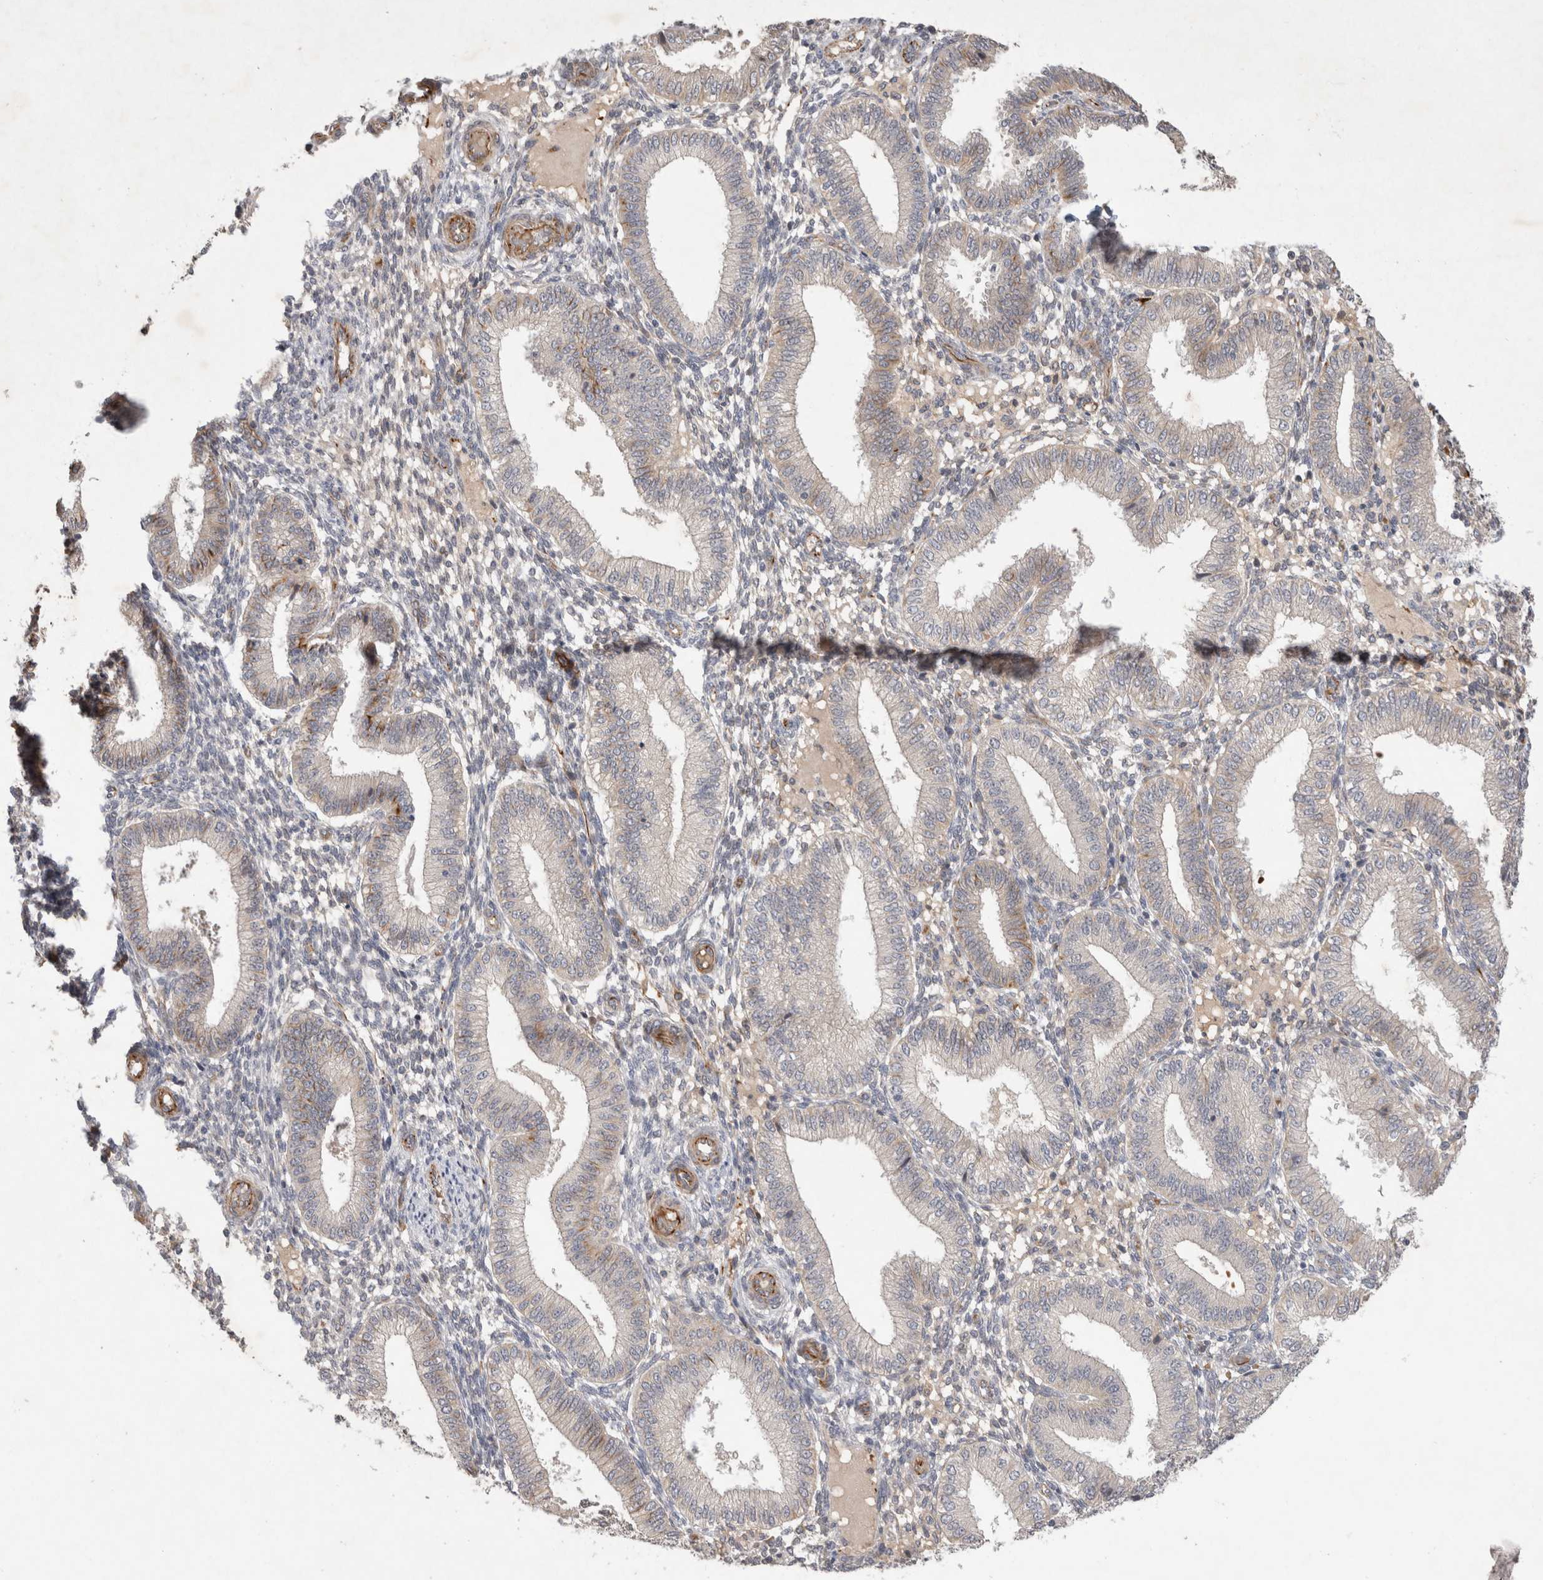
{"staining": {"intensity": "negative", "quantity": "none", "location": "none"}, "tissue": "endometrium", "cell_type": "Cells in endometrial stroma", "image_type": "normal", "snomed": [{"axis": "morphology", "description": "Normal tissue, NOS"}, {"axis": "topography", "description": "Endometrium"}], "caption": "Cells in endometrial stroma are negative for protein expression in benign human endometrium. Nuclei are stained in blue.", "gene": "NMU", "patient": {"sex": "female", "age": 39}}